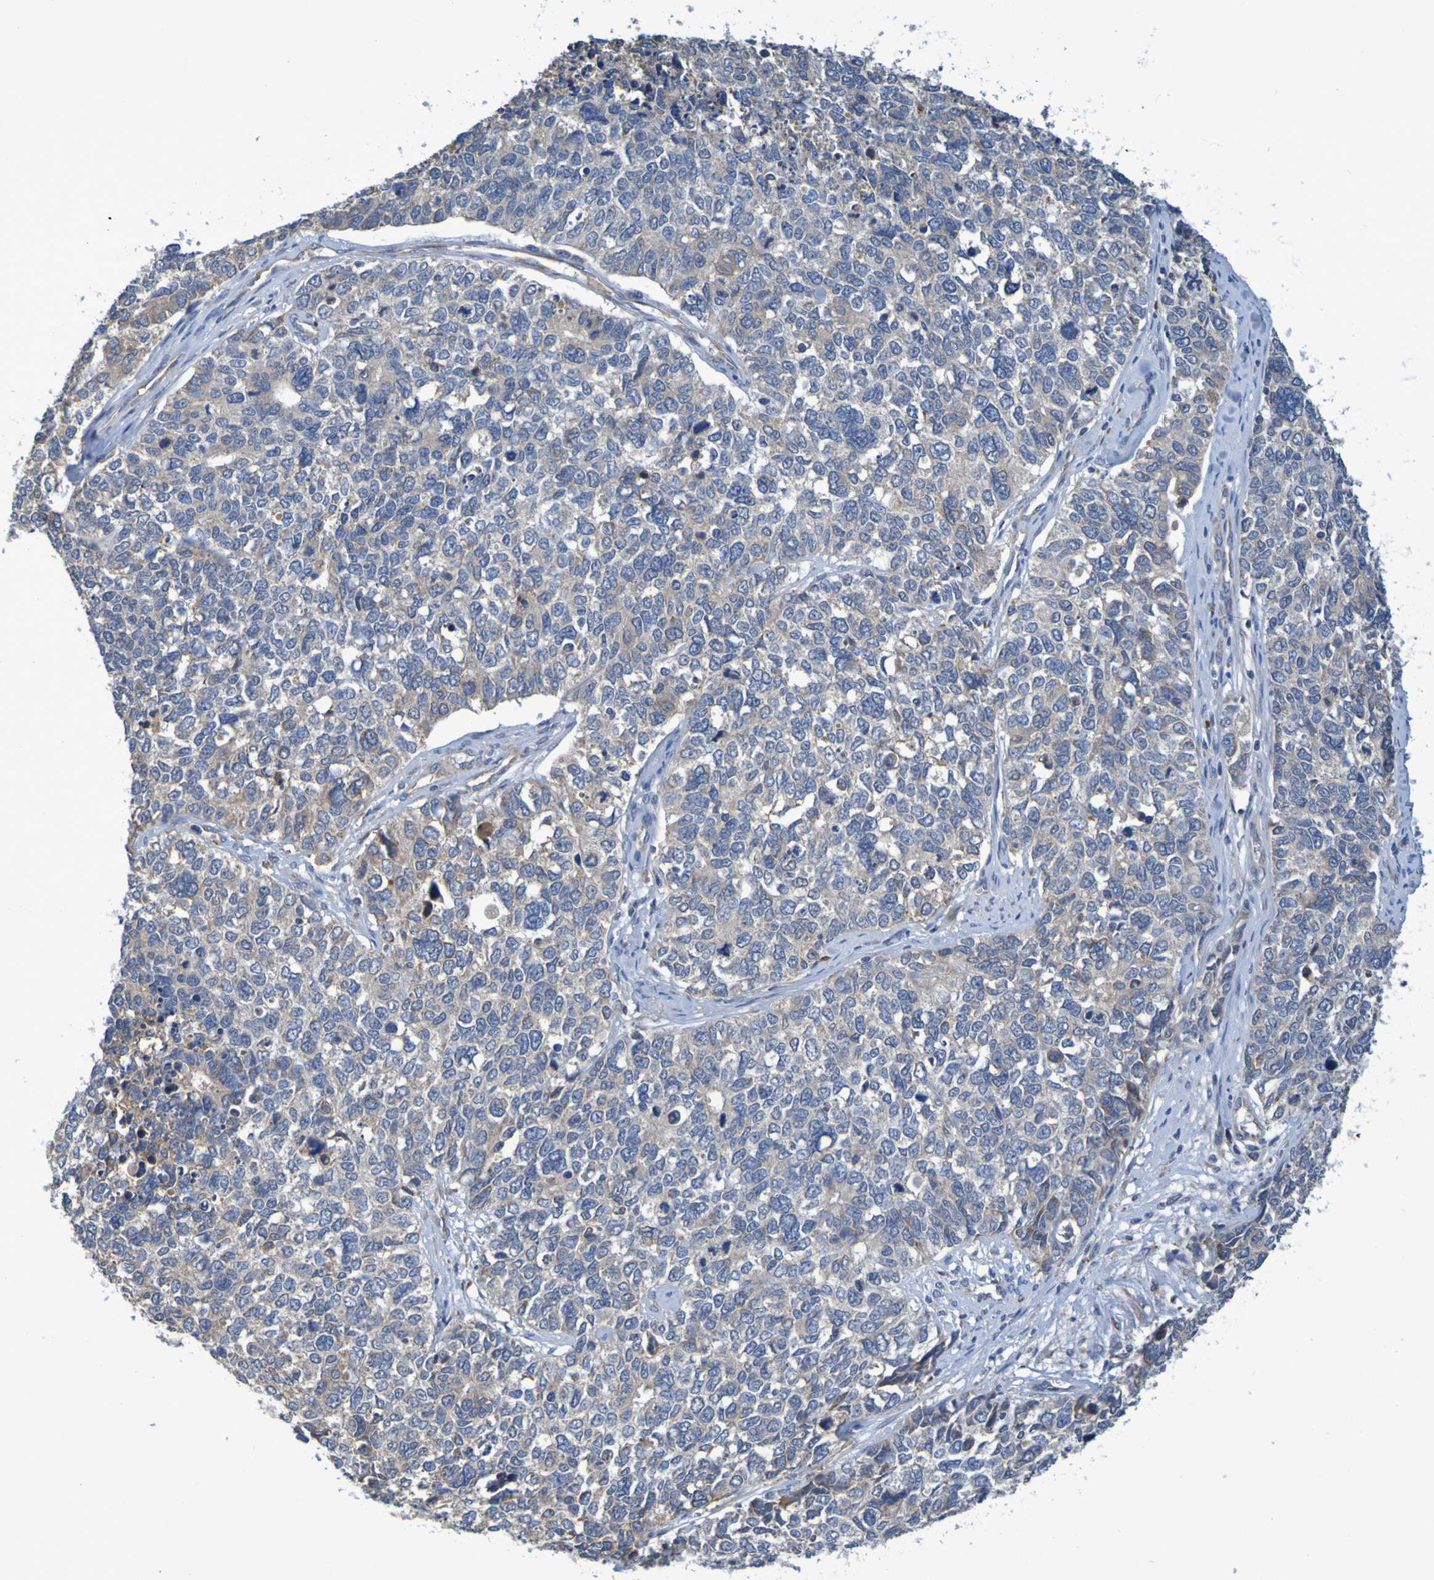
{"staining": {"intensity": "weak", "quantity": ">75%", "location": "cytoplasmic/membranous"}, "tissue": "cervical cancer", "cell_type": "Tumor cells", "image_type": "cancer", "snomed": [{"axis": "morphology", "description": "Squamous cell carcinoma, NOS"}, {"axis": "topography", "description": "Cervix"}], "caption": "Squamous cell carcinoma (cervical) tissue demonstrates weak cytoplasmic/membranous expression in about >75% of tumor cells", "gene": "CLDN18", "patient": {"sex": "female", "age": 63}}